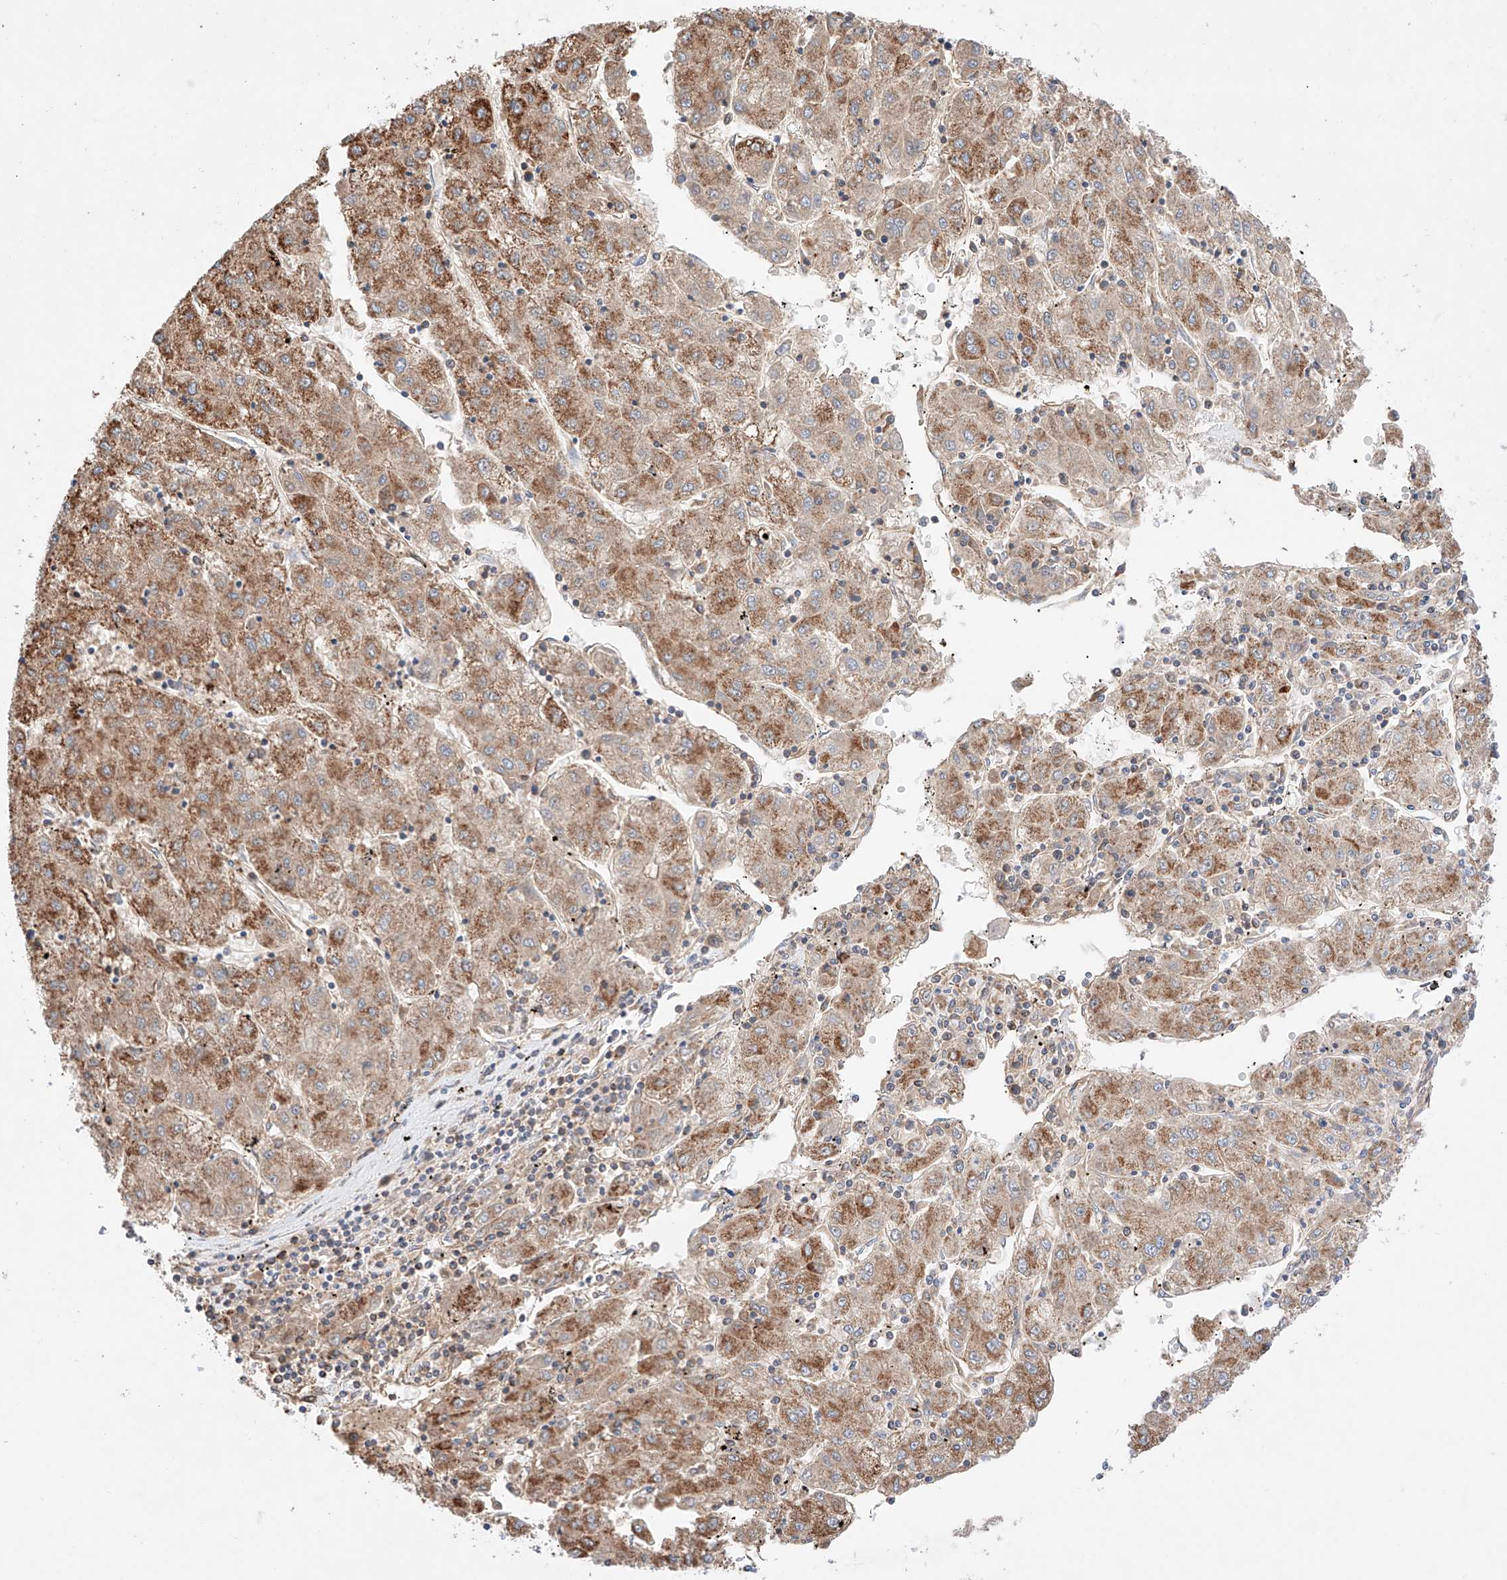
{"staining": {"intensity": "moderate", "quantity": ">75%", "location": "cytoplasmic/membranous"}, "tissue": "liver cancer", "cell_type": "Tumor cells", "image_type": "cancer", "snomed": [{"axis": "morphology", "description": "Carcinoma, Hepatocellular, NOS"}, {"axis": "topography", "description": "Liver"}], "caption": "Immunohistochemical staining of human liver cancer (hepatocellular carcinoma) shows moderate cytoplasmic/membranous protein expression in about >75% of tumor cells.", "gene": "KTI12", "patient": {"sex": "male", "age": 72}}